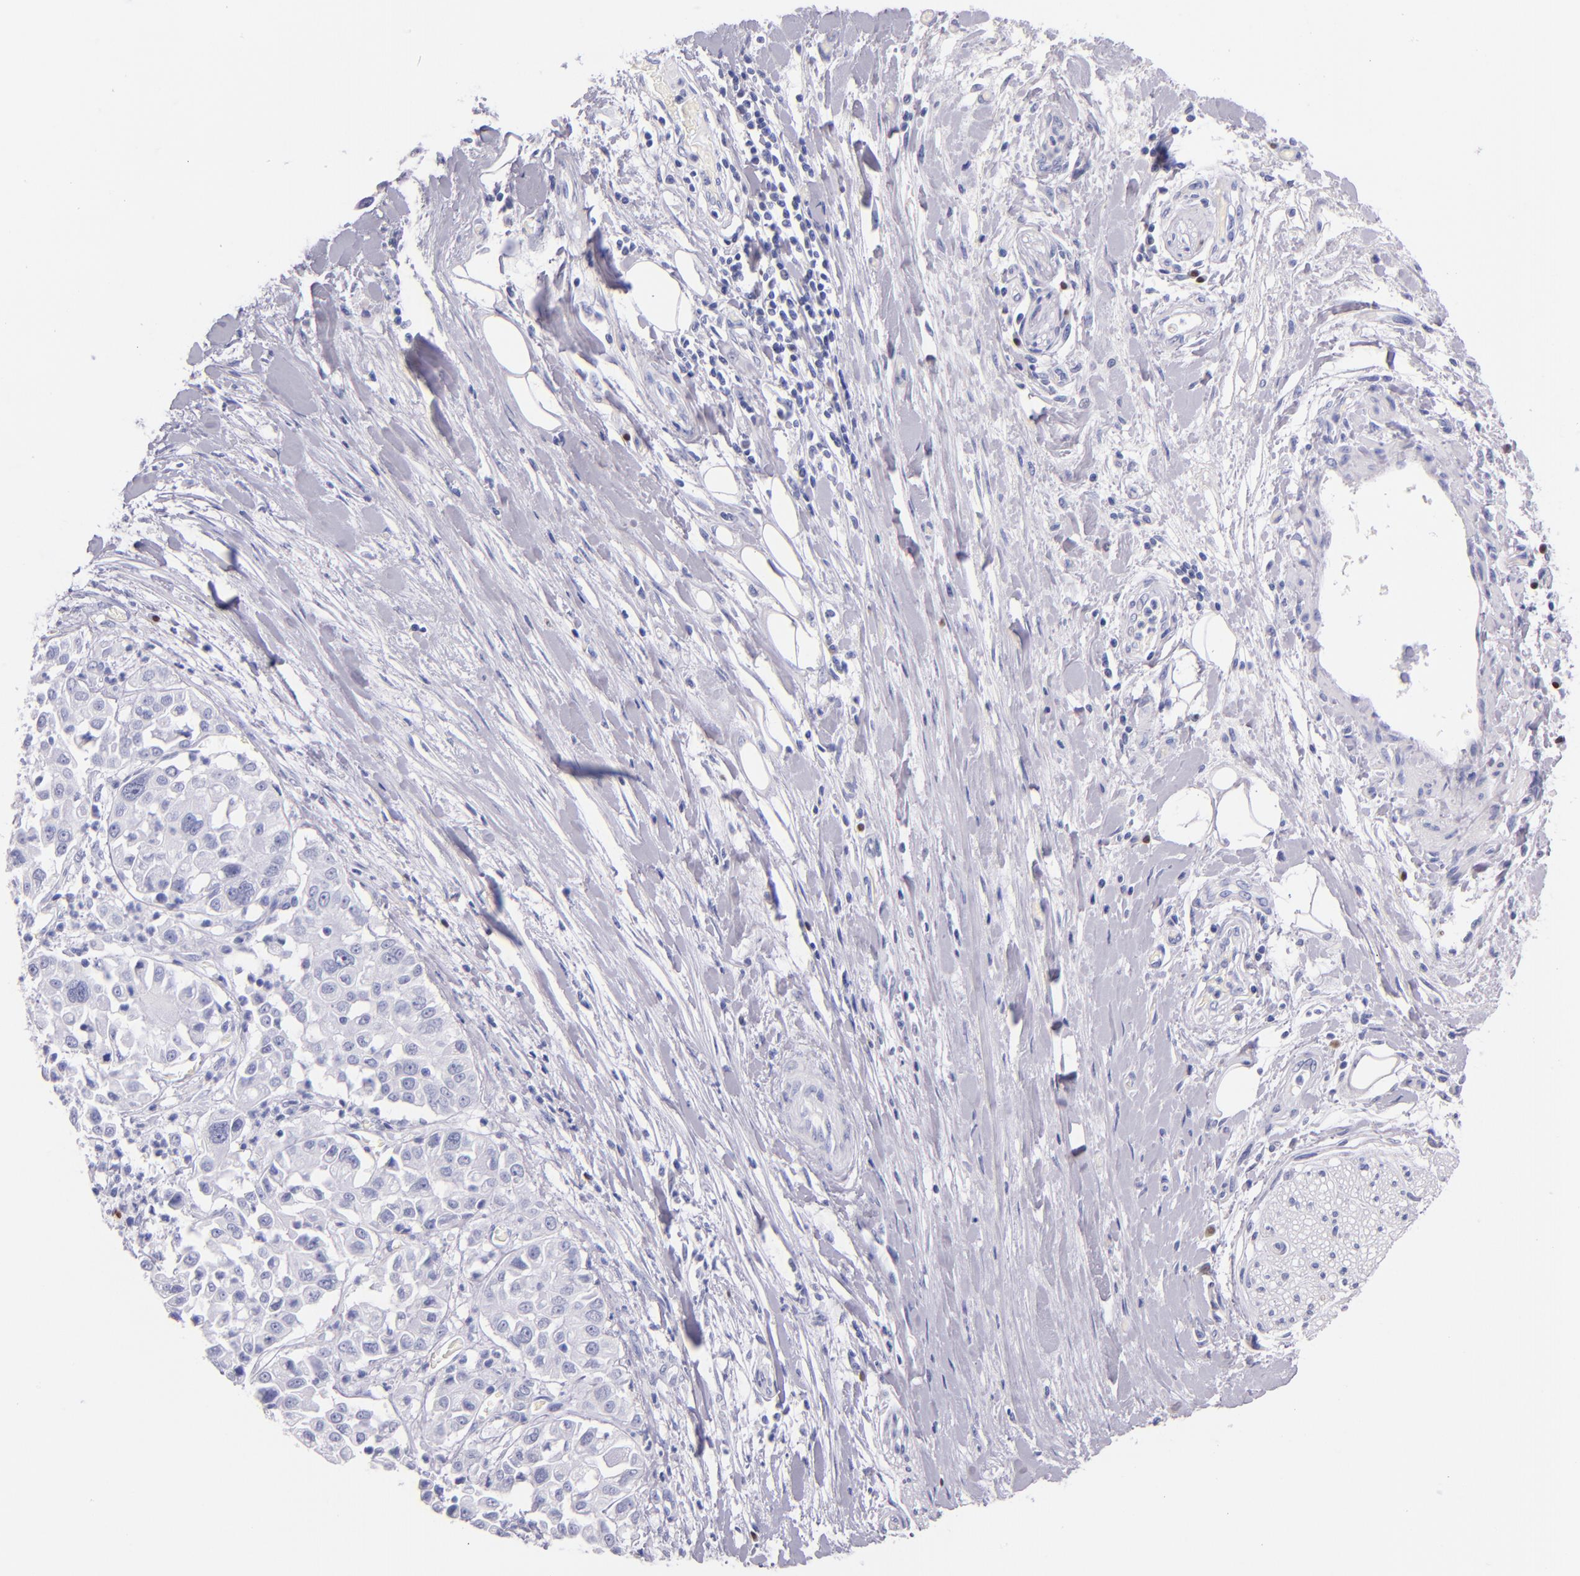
{"staining": {"intensity": "negative", "quantity": "none", "location": "none"}, "tissue": "pancreatic cancer", "cell_type": "Tumor cells", "image_type": "cancer", "snomed": [{"axis": "morphology", "description": "Adenocarcinoma, NOS"}, {"axis": "topography", "description": "Pancreas"}], "caption": "Tumor cells are negative for protein expression in human pancreatic cancer (adenocarcinoma).", "gene": "IRF4", "patient": {"sex": "female", "age": 52}}